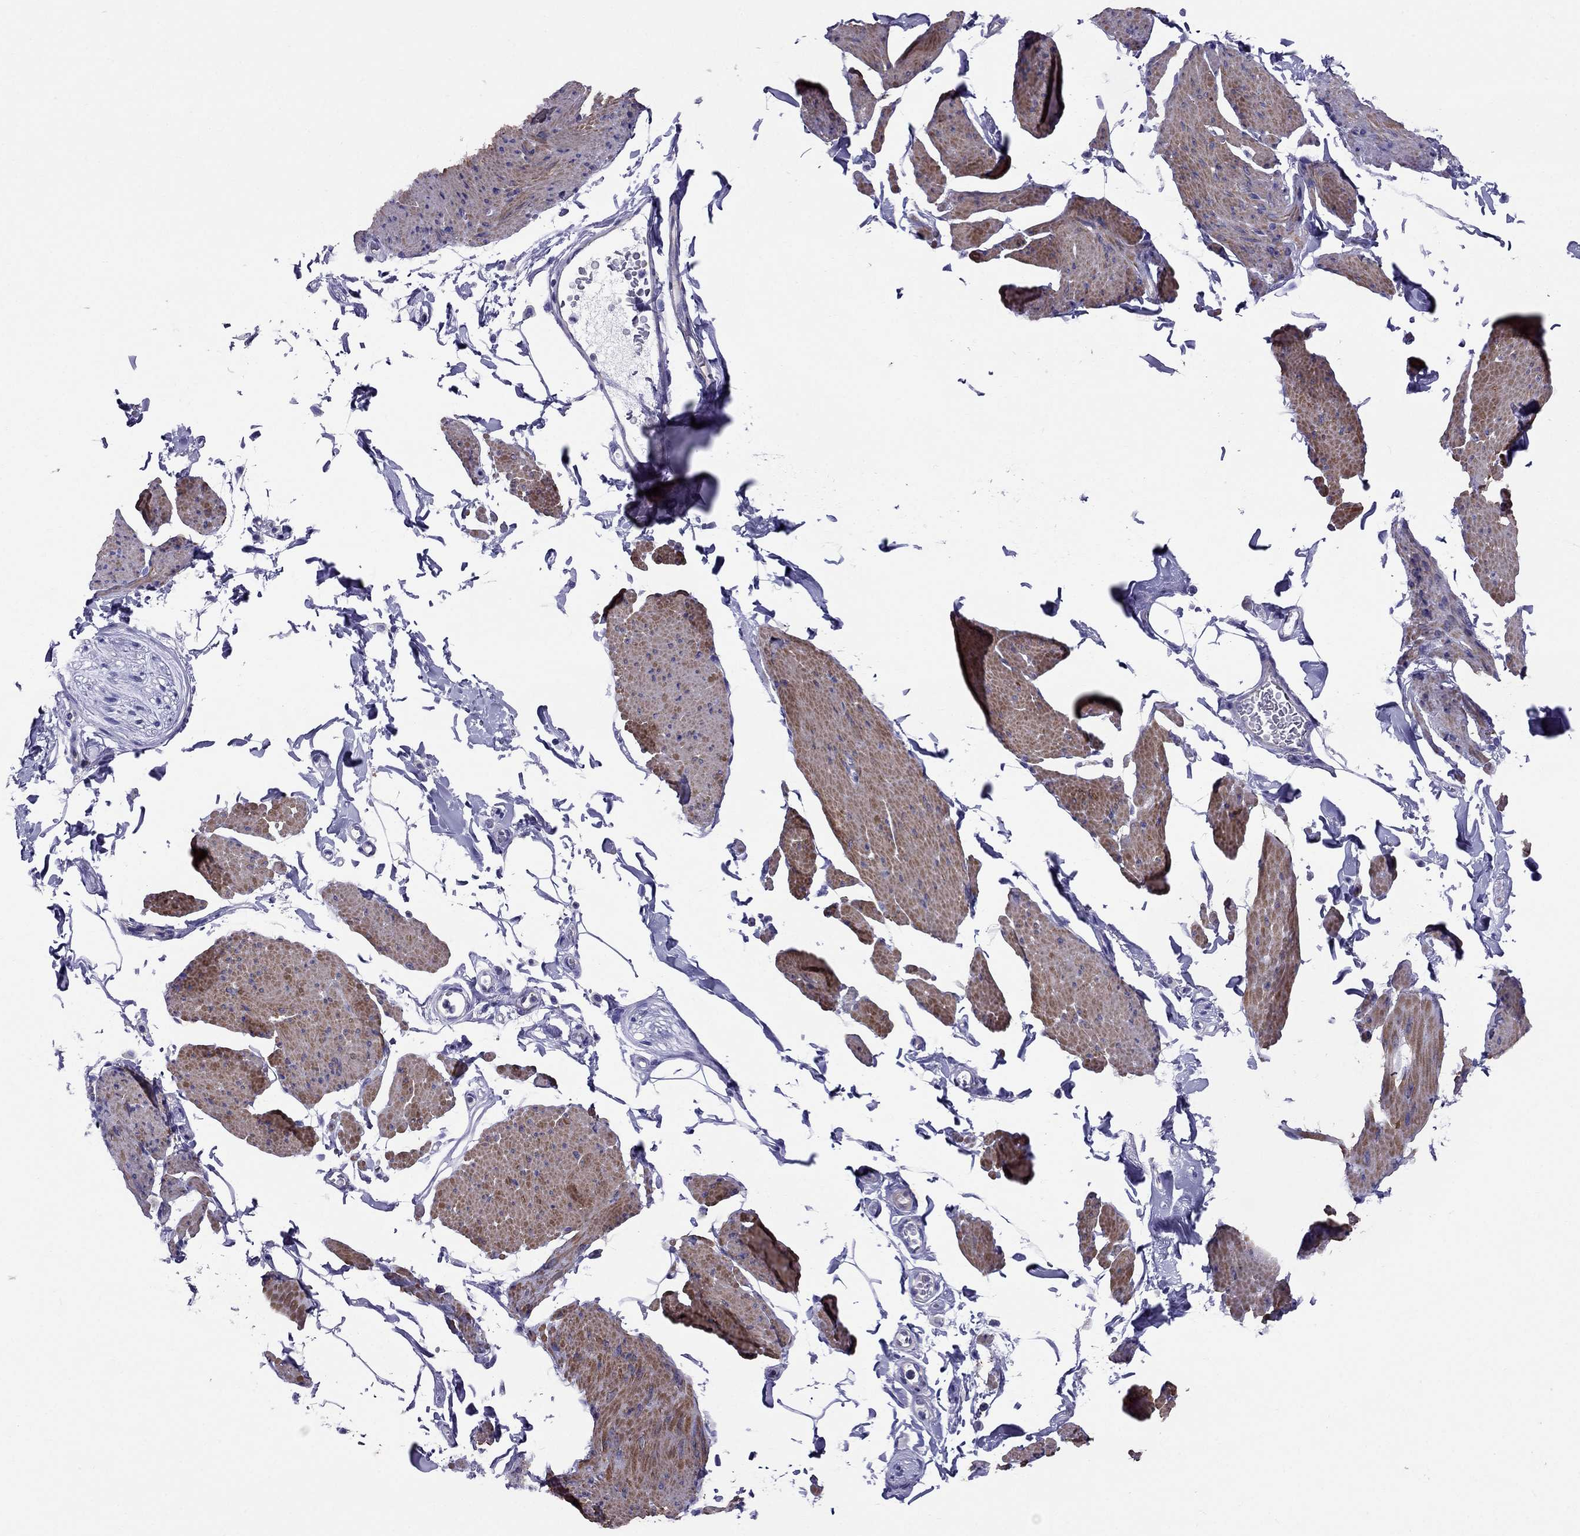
{"staining": {"intensity": "moderate", "quantity": ">75%", "location": "cytoplasmic/membranous"}, "tissue": "smooth muscle", "cell_type": "Smooth muscle cells", "image_type": "normal", "snomed": [{"axis": "morphology", "description": "Normal tissue, NOS"}, {"axis": "topography", "description": "Adipose tissue"}, {"axis": "topography", "description": "Smooth muscle"}, {"axis": "topography", "description": "Peripheral nerve tissue"}], "caption": "Moderate cytoplasmic/membranous protein staining is identified in about >75% of smooth muscle cells in smooth muscle. (Brightfield microscopy of DAB IHC at high magnification).", "gene": "GPR50", "patient": {"sex": "male", "age": 83}}